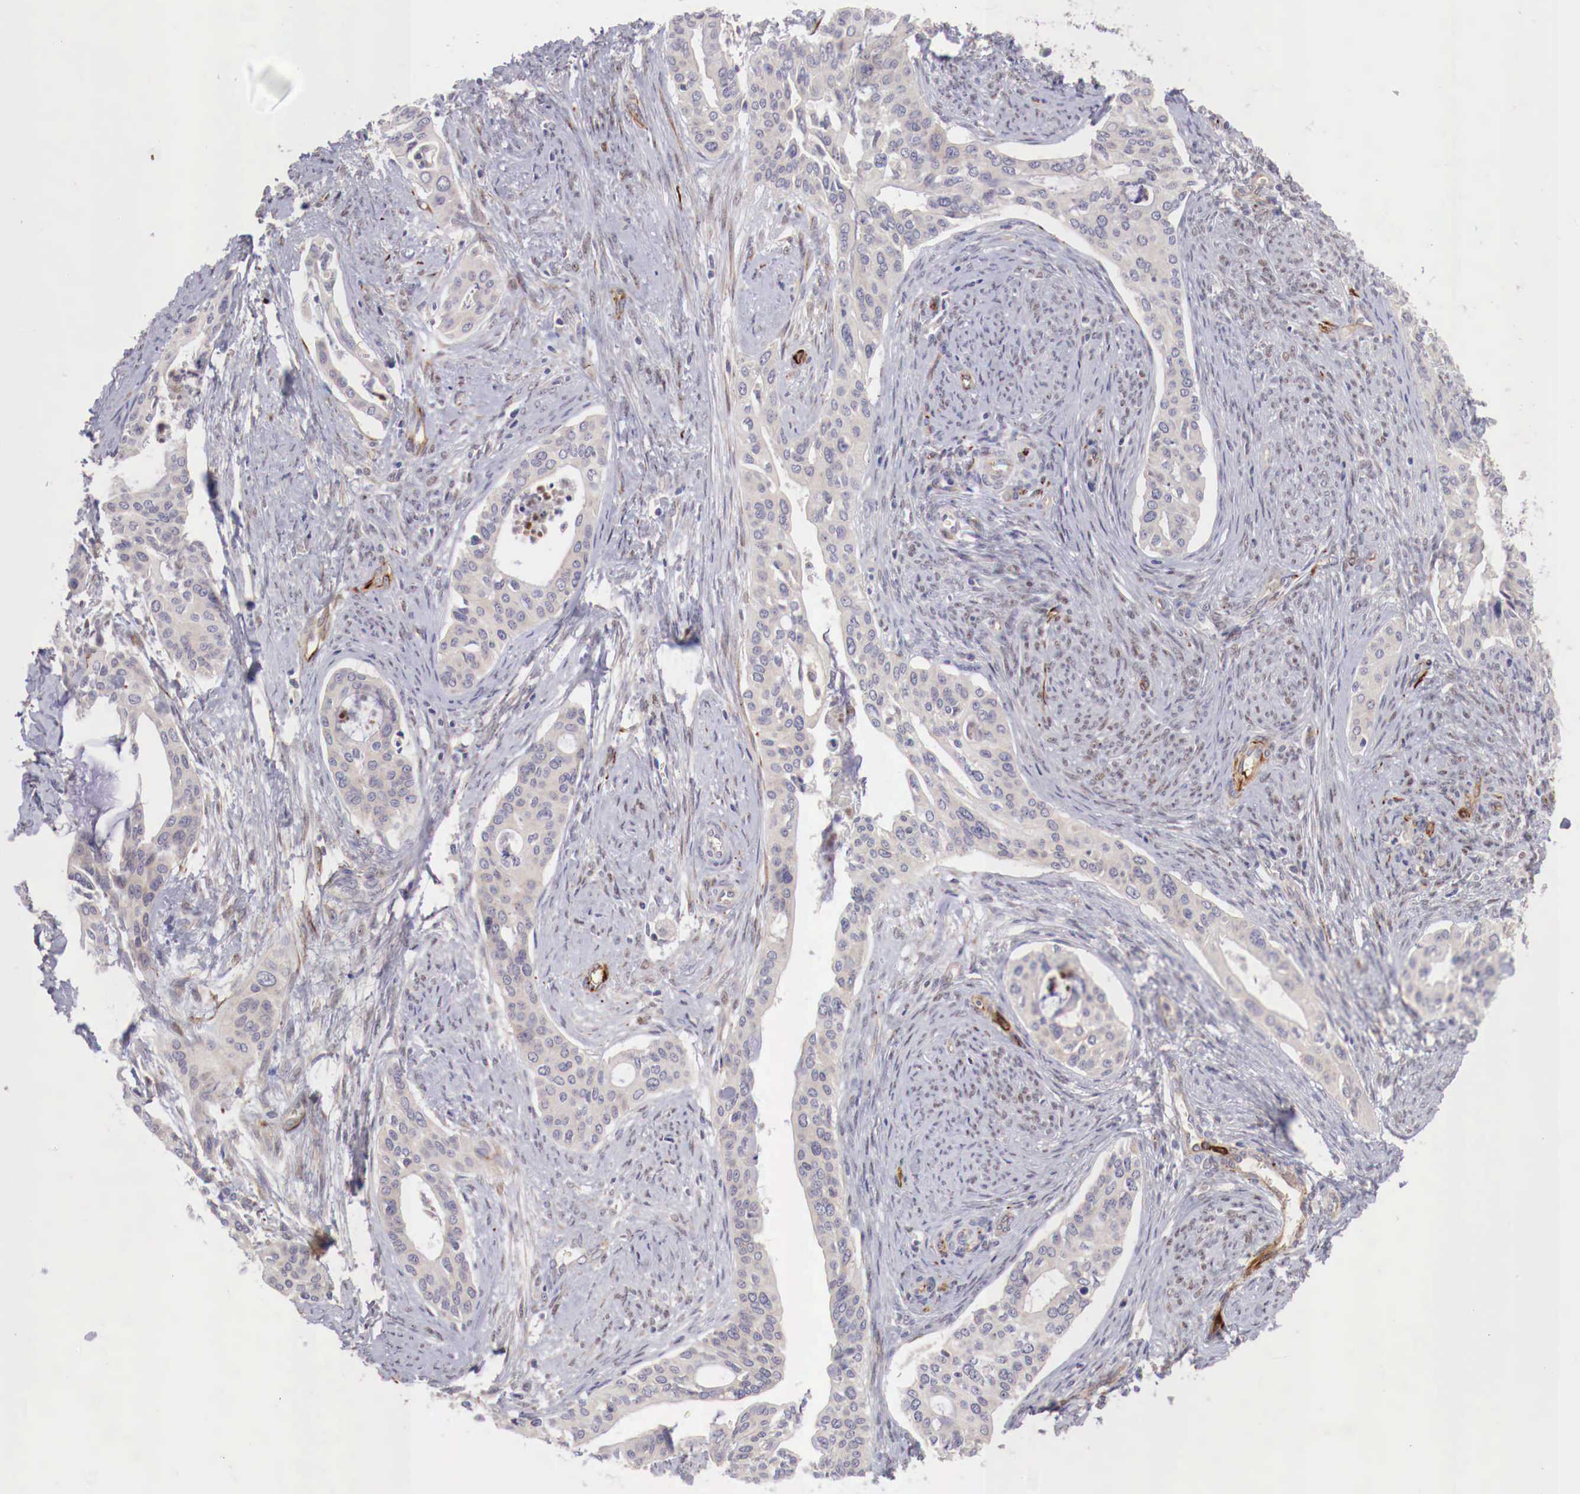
{"staining": {"intensity": "weak", "quantity": ">75%", "location": "cytoplasmic/membranous"}, "tissue": "cervical cancer", "cell_type": "Tumor cells", "image_type": "cancer", "snomed": [{"axis": "morphology", "description": "Squamous cell carcinoma, NOS"}, {"axis": "topography", "description": "Cervix"}], "caption": "Protein expression analysis of human cervical cancer (squamous cell carcinoma) reveals weak cytoplasmic/membranous staining in about >75% of tumor cells. Immunohistochemistry (ihc) stains the protein of interest in brown and the nuclei are stained blue.", "gene": "WT1", "patient": {"sex": "female", "age": 34}}